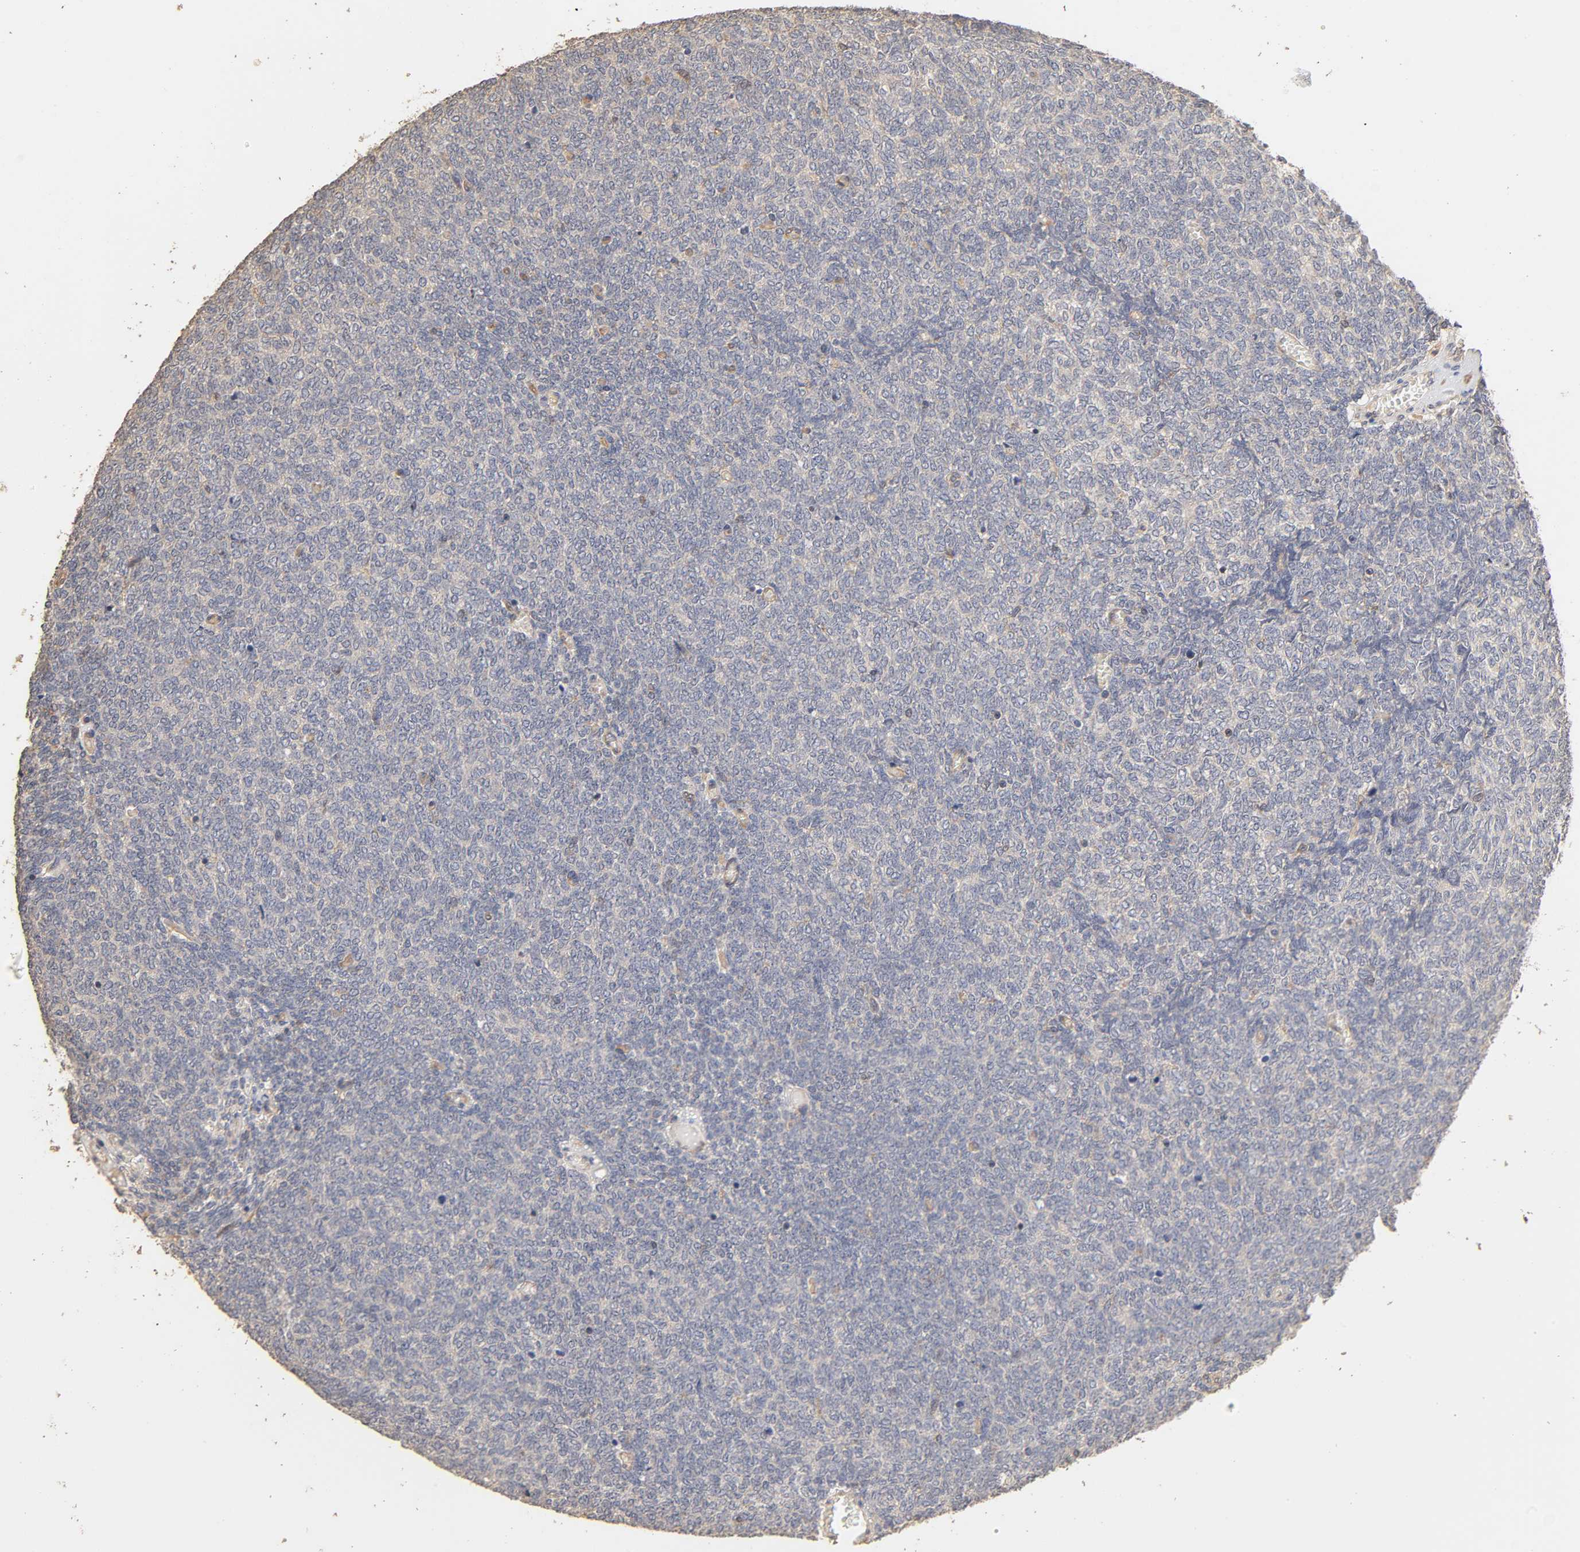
{"staining": {"intensity": "negative", "quantity": "none", "location": "none"}, "tissue": "renal cancer", "cell_type": "Tumor cells", "image_type": "cancer", "snomed": [{"axis": "morphology", "description": "Neoplasm, malignant, NOS"}, {"axis": "topography", "description": "Kidney"}], "caption": "An immunohistochemistry image of malignant neoplasm (renal) is shown. There is no staining in tumor cells of malignant neoplasm (renal).", "gene": "VSIG4", "patient": {"sex": "male", "age": 28}}